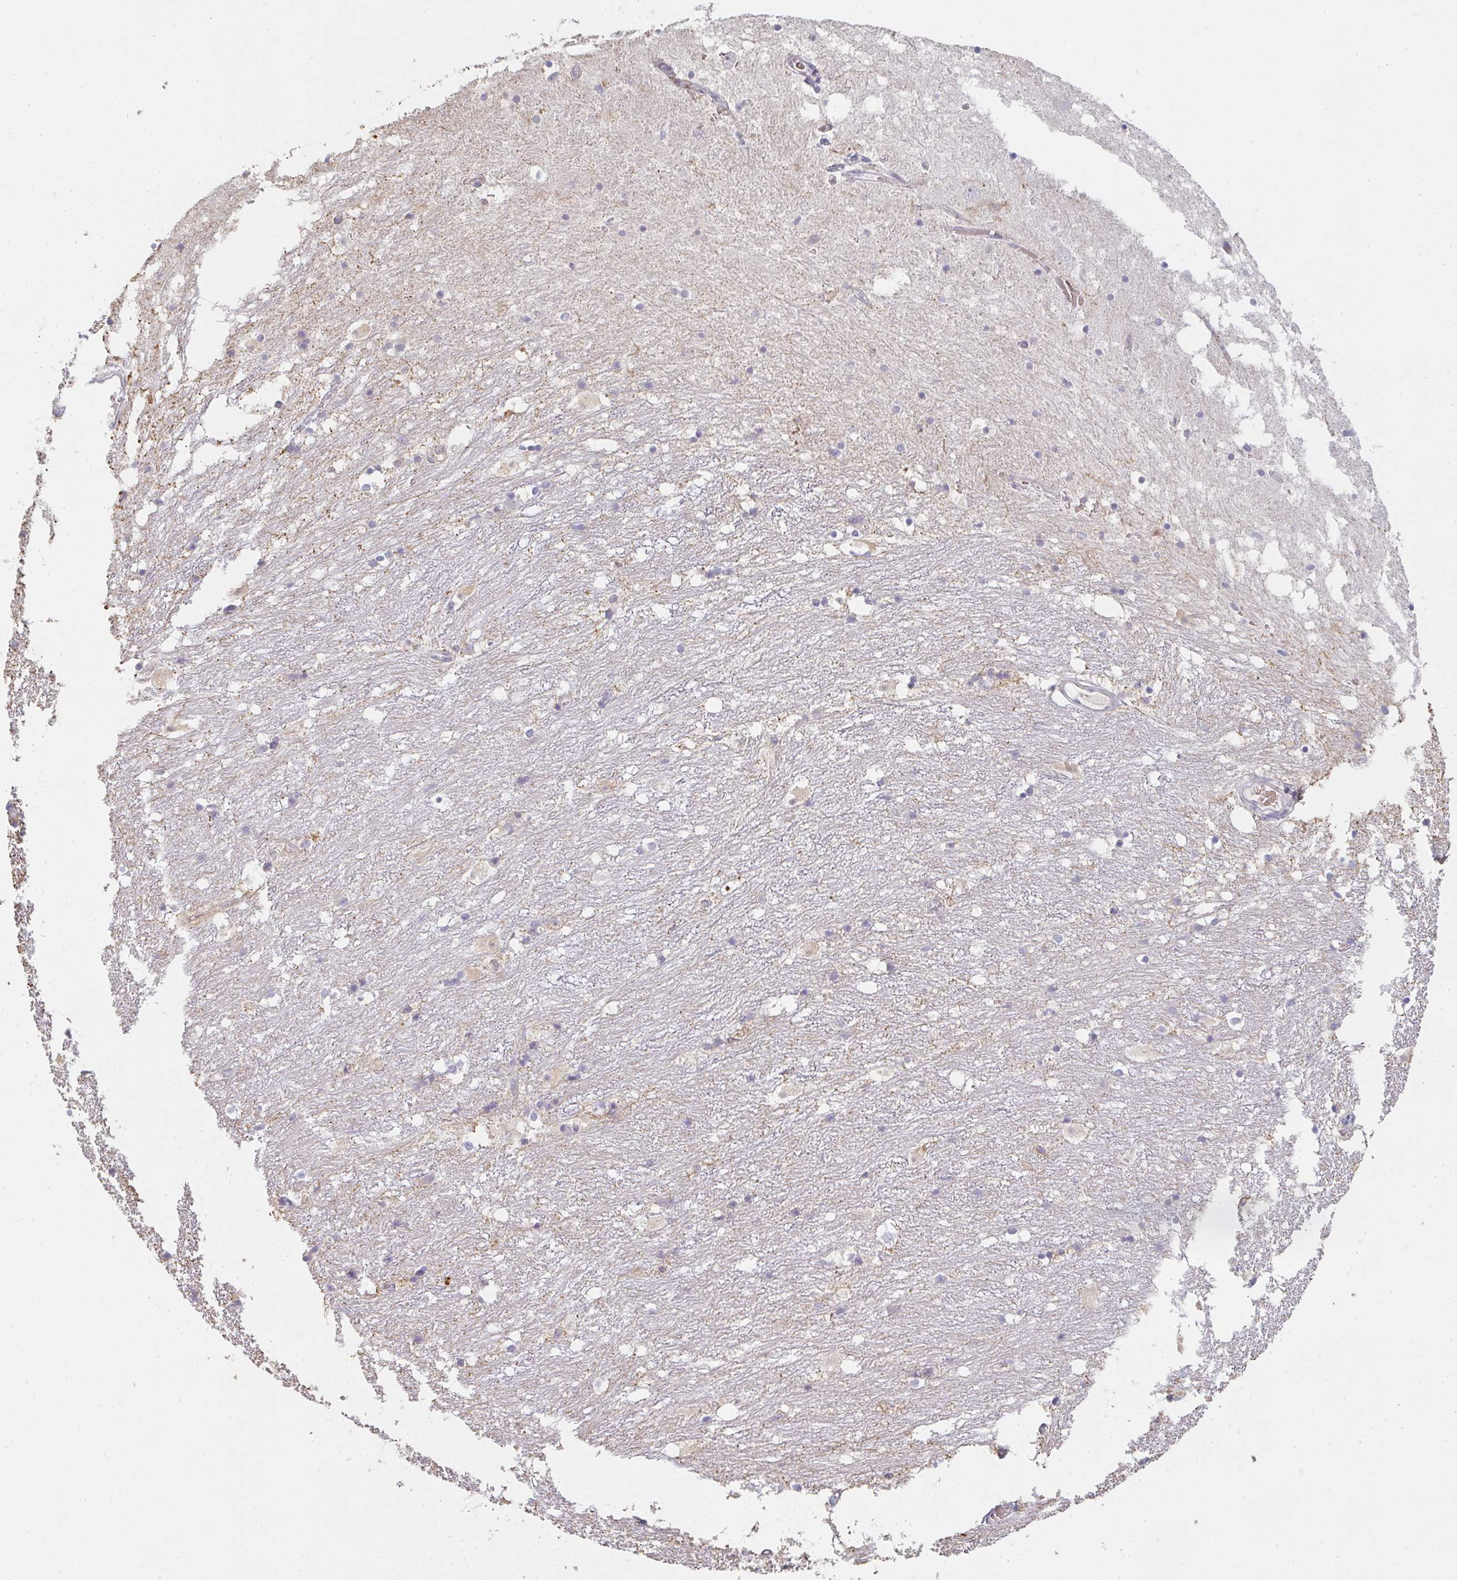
{"staining": {"intensity": "negative", "quantity": "none", "location": "none"}, "tissue": "hippocampus", "cell_type": "Glial cells", "image_type": "normal", "snomed": [{"axis": "morphology", "description": "Normal tissue, NOS"}, {"axis": "topography", "description": "Hippocampus"}], "caption": "There is no significant positivity in glial cells of hippocampus. (Immunohistochemistry, brightfield microscopy, high magnification).", "gene": "TMEM237", "patient": {"sex": "female", "age": 52}}